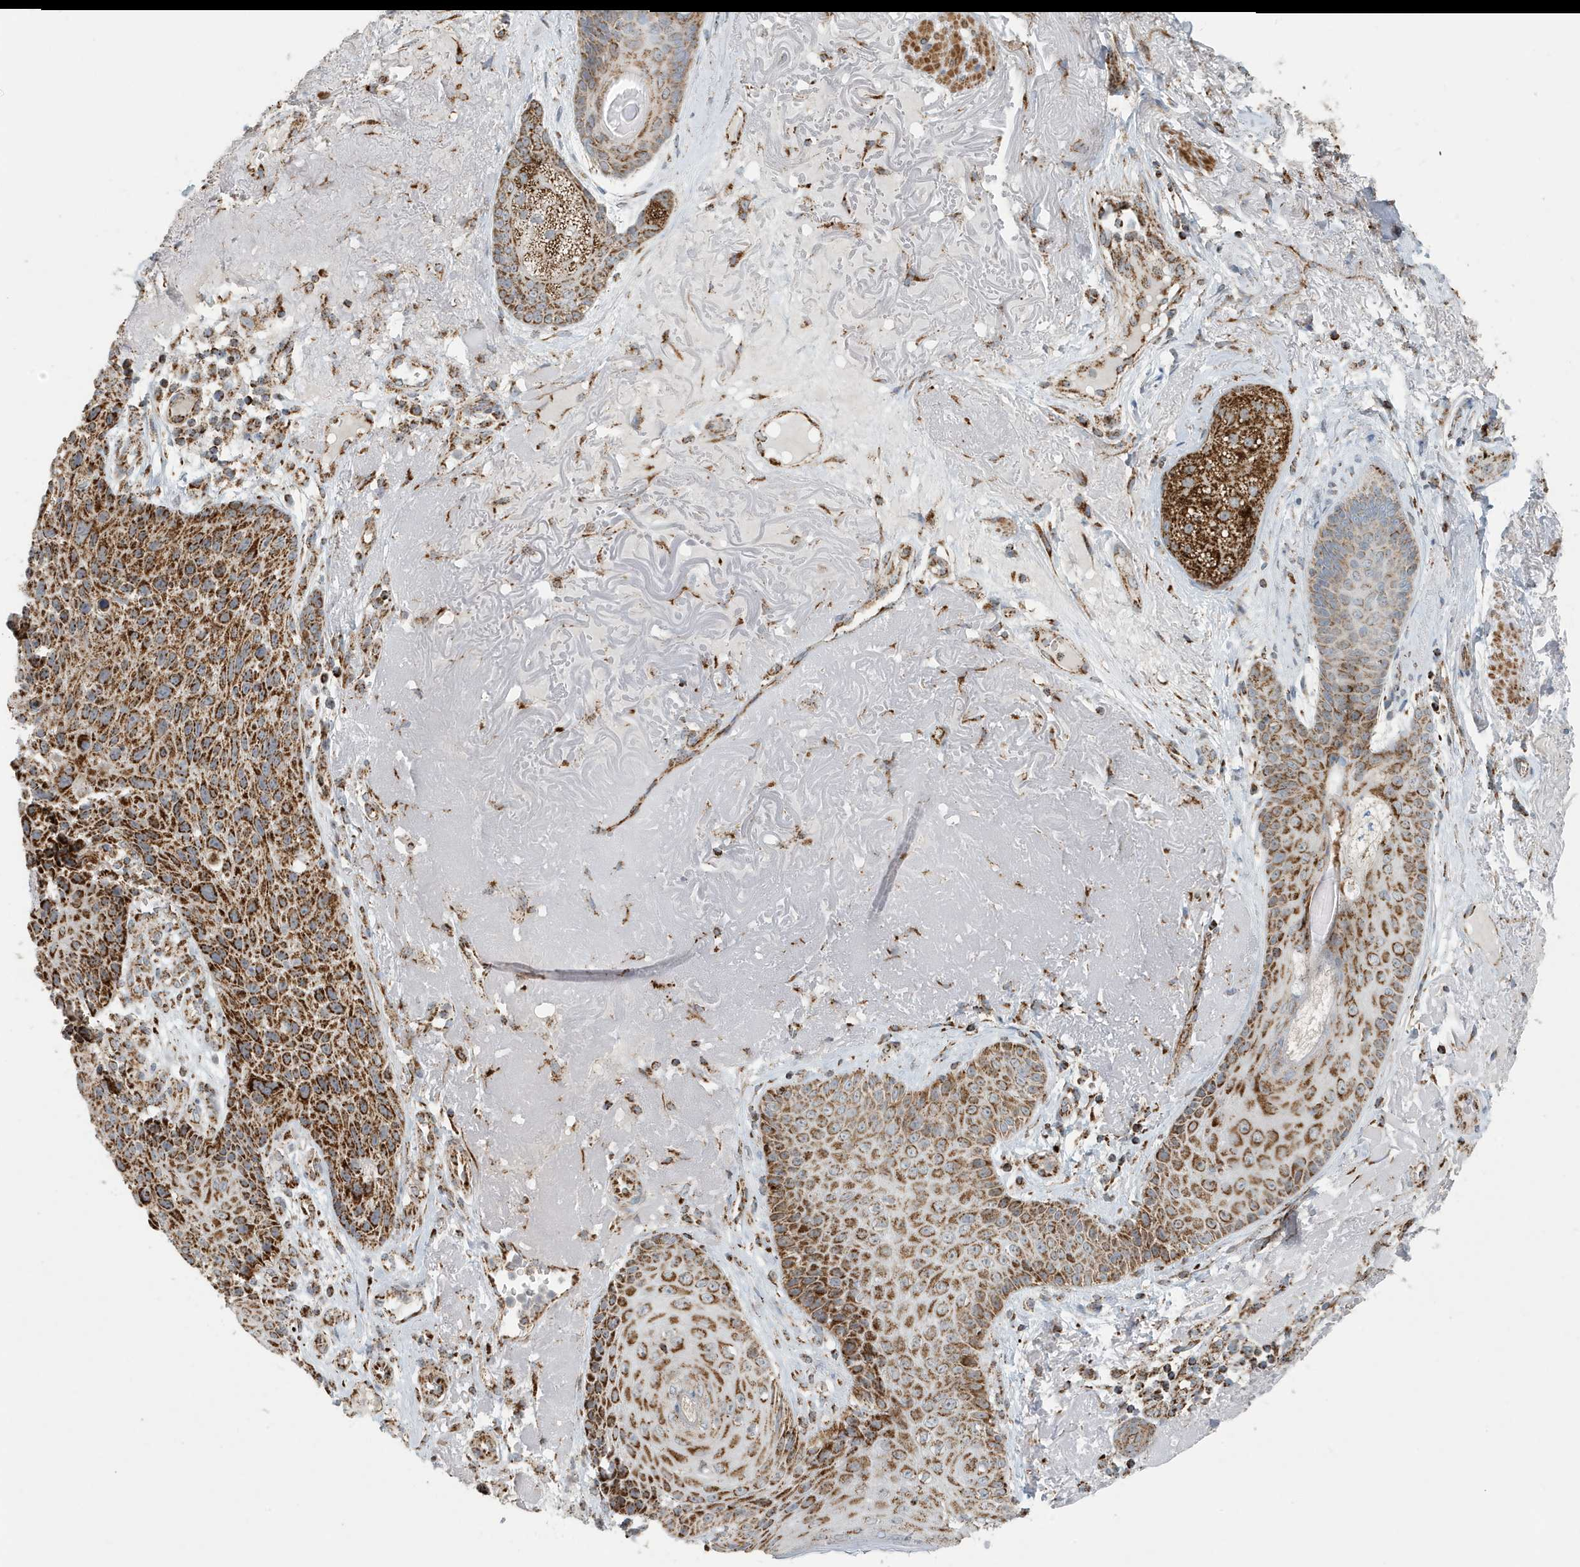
{"staining": {"intensity": "strong", "quantity": ">75%", "location": "cytoplasmic/membranous"}, "tissue": "skin cancer", "cell_type": "Tumor cells", "image_type": "cancer", "snomed": [{"axis": "morphology", "description": "Squamous cell carcinoma, NOS"}, {"axis": "topography", "description": "Skin"}], "caption": "Immunohistochemical staining of skin squamous cell carcinoma reveals strong cytoplasmic/membranous protein expression in approximately >75% of tumor cells. (DAB (3,3'-diaminobenzidine) IHC with brightfield microscopy, high magnification).", "gene": "MAN1A1", "patient": {"sex": "female", "age": 88}}